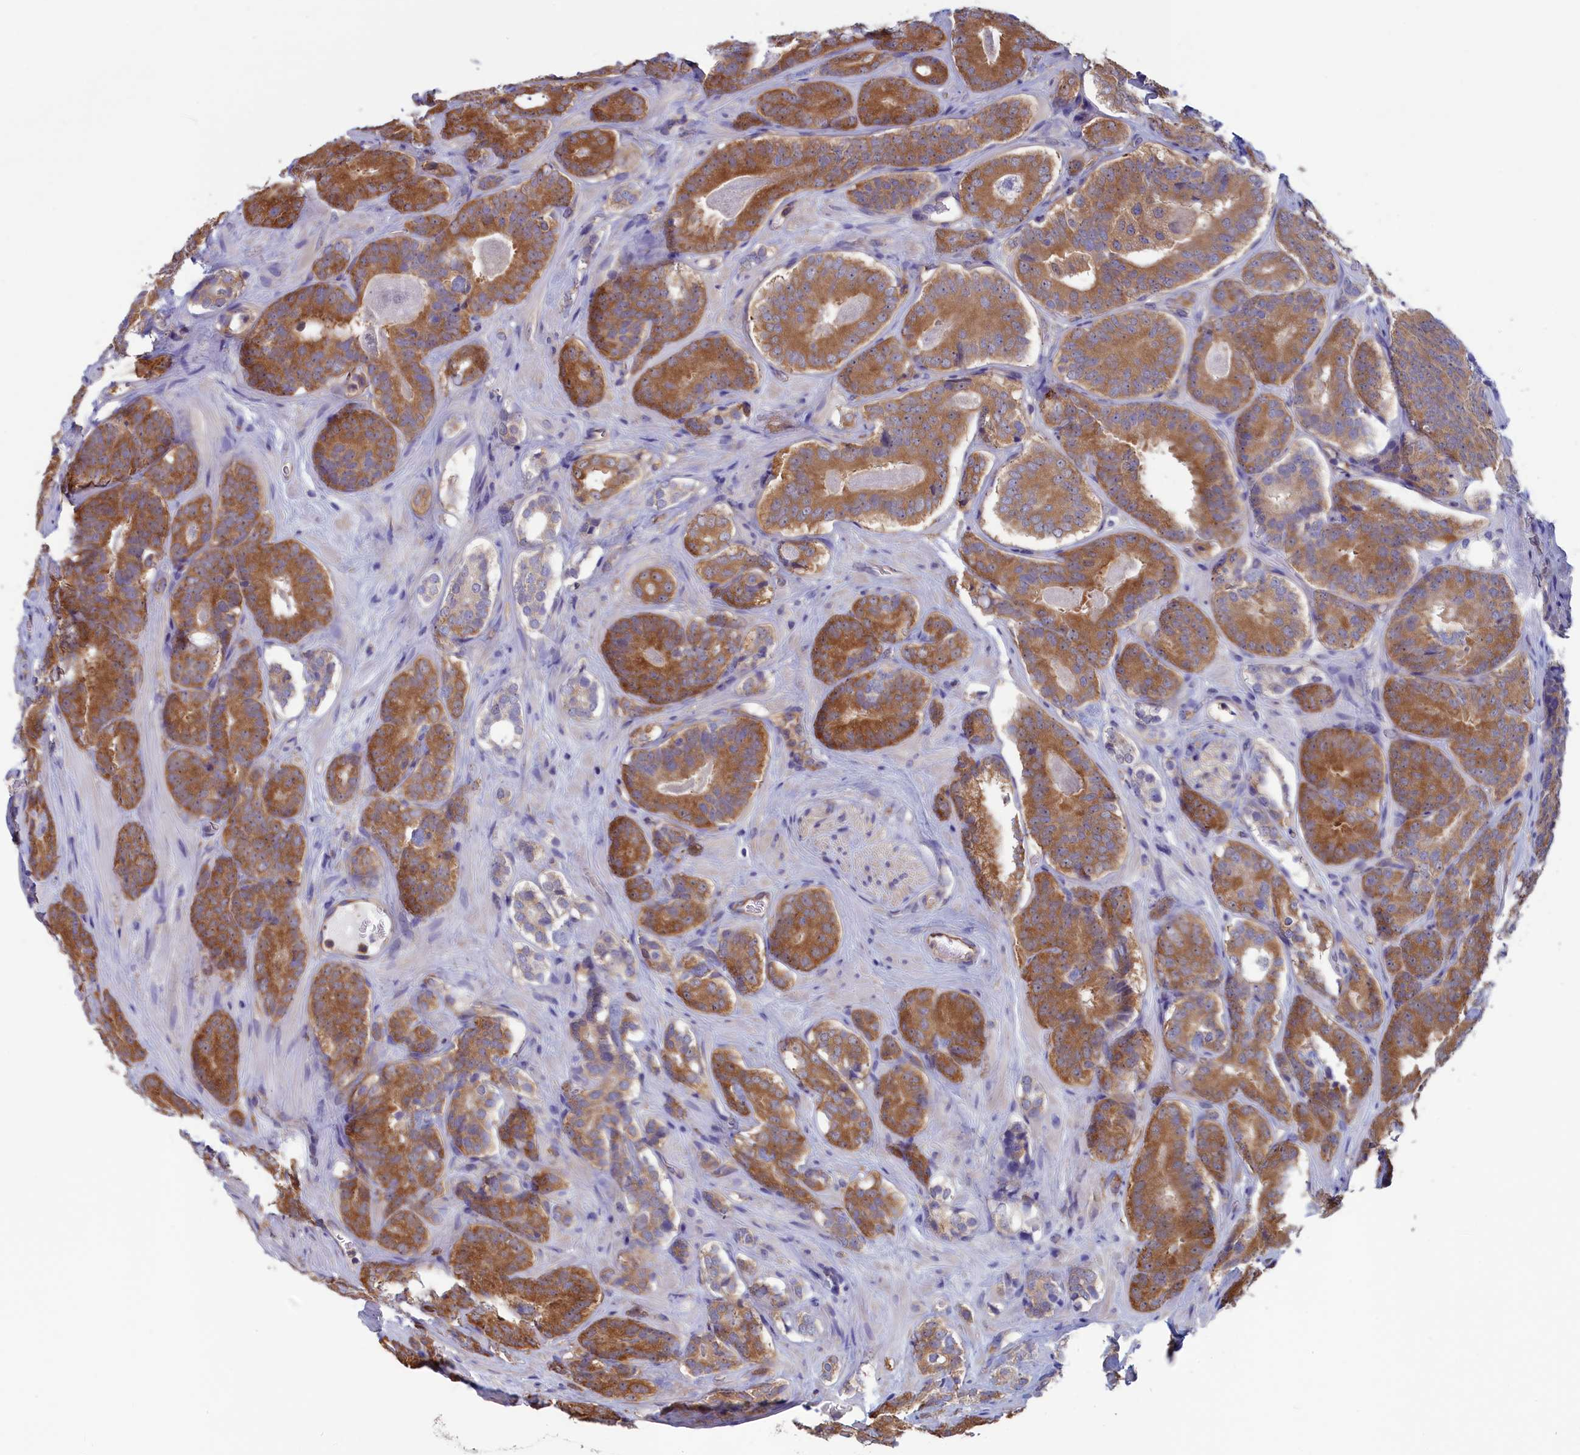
{"staining": {"intensity": "moderate", "quantity": ">75%", "location": "cytoplasmic/membranous"}, "tissue": "prostate cancer", "cell_type": "Tumor cells", "image_type": "cancer", "snomed": [{"axis": "morphology", "description": "Adenocarcinoma, High grade"}, {"axis": "topography", "description": "Prostate"}], "caption": "Protein expression analysis of prostate high-grade adenocarcinoma shows moderate cytoplasmic/membranous staining in about >75% of tumor cells.", "gene": "SYNDIG1L", "patient": {"sex": "male", "age": 63}}